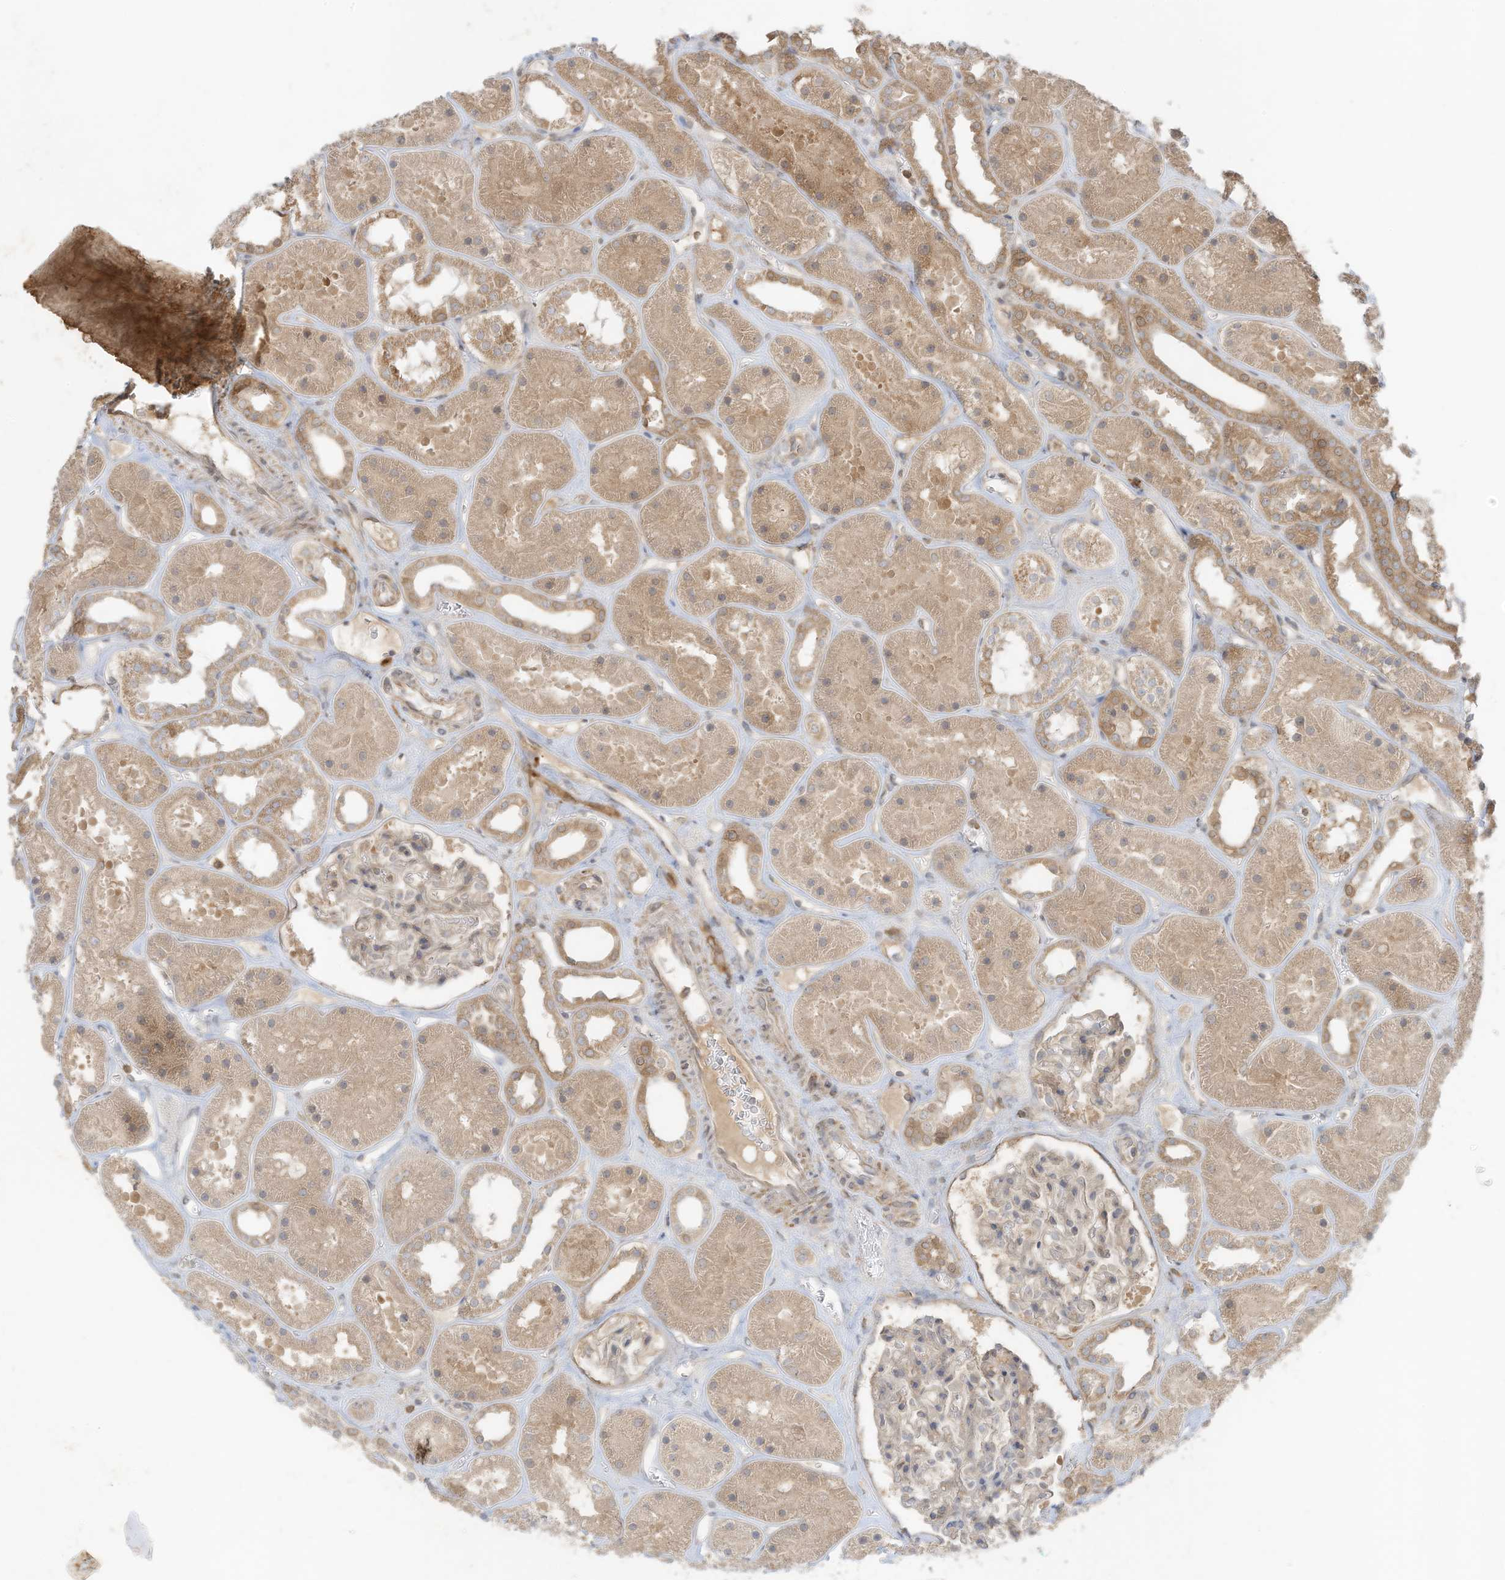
{"staining": {"intensity": "moderate", "quantity": "<25%", "location": "cytoplasmic/membranous"}, "tissue": "kidney", "cell_type": "Cells in glomeruli", "image_type": "normal", "snomed": [{"axis": "morphology", "description": "Normal tissue, NOS"}, {"axis": "topography", "description": "Kidney"}], "caption": "Human kidney stained for a protein (brown) reveals moderate cytoplasmic/membranous positive positivity in about <25% of cells in glomeruli.", "gene": "SLC25A12", "patient": {"sex": "female", "age": 41}}